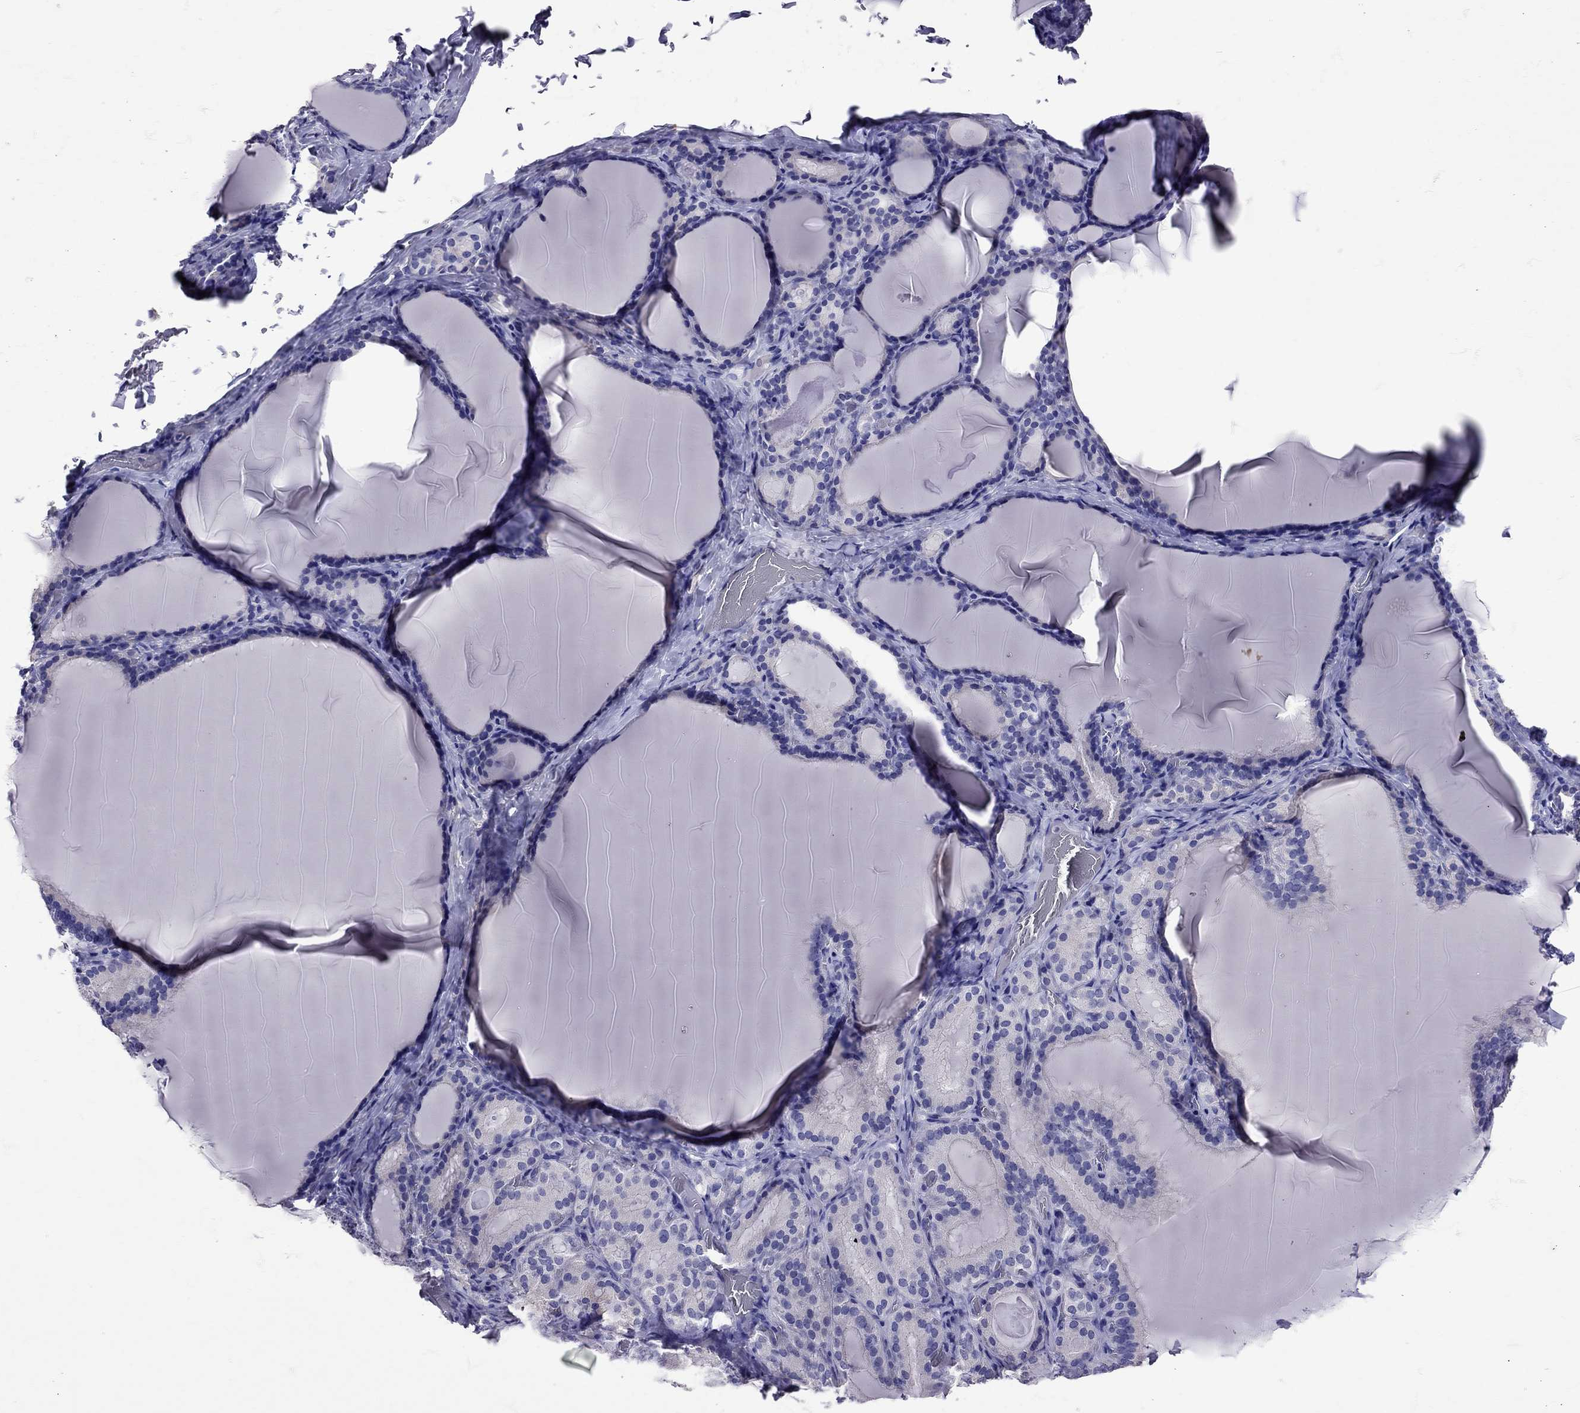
{"staining": {"intensity": "negative", "quantity": "none", "location": "none"}, "tissue": "thyroid gland", "cell_type": "Glandular cells", "image_type": "normal", "snomed": [{"axis": "morphology", "description": "Normal tissue, NOS"}, {"axis": "morphology", "description": "Hyperplasia, NOS"}, {"axis": "topography", "description": "Thyroid gland"}], "caption": "A histopathology image of thyroid gland stained for a protein exhibits no brown staining in glandular cells.", "gene": "TBR1", "patient": {"sex": "female", "age": 27}}